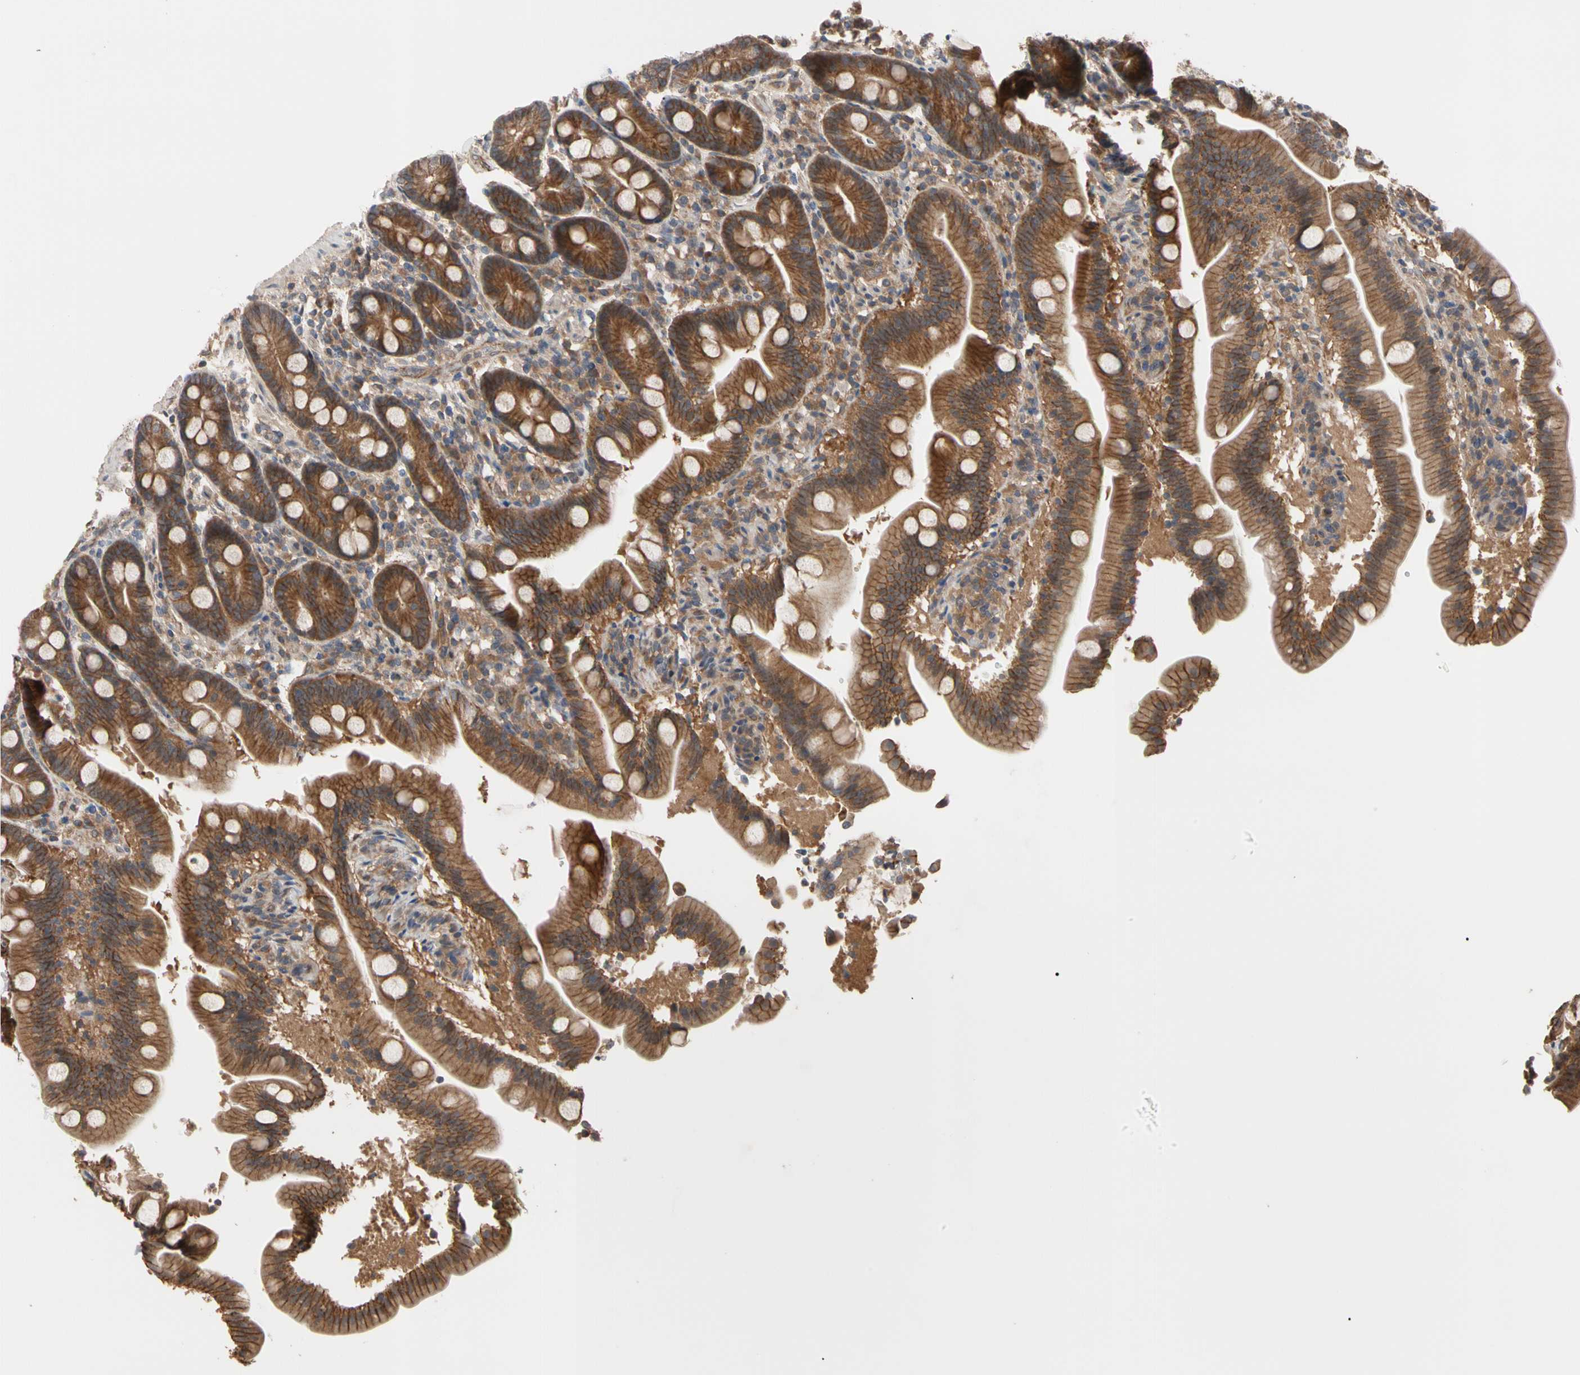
{"staining": {"intensity": "strong", "quantity": ">75%", "location": "cytoplasmic/membranous"}, "tissue": "duodenum", "cell_type": "Glandular cells", "image_type": "normal", "snomed": [{"axis": "morphology", "description": "Normal tissue, NOS"}, {"axis": "topography", "description": "Duodenum"}], "caption": "Glandular cells exhibit high levels of strong cytoplasmic/membranous staining in approximately >75% of cells in unremarkable human duodenum. (IHC, brightfield microscopy, high magnification).", "gene": "DPP8", "patient": {"sex": "male", "age": 54}}